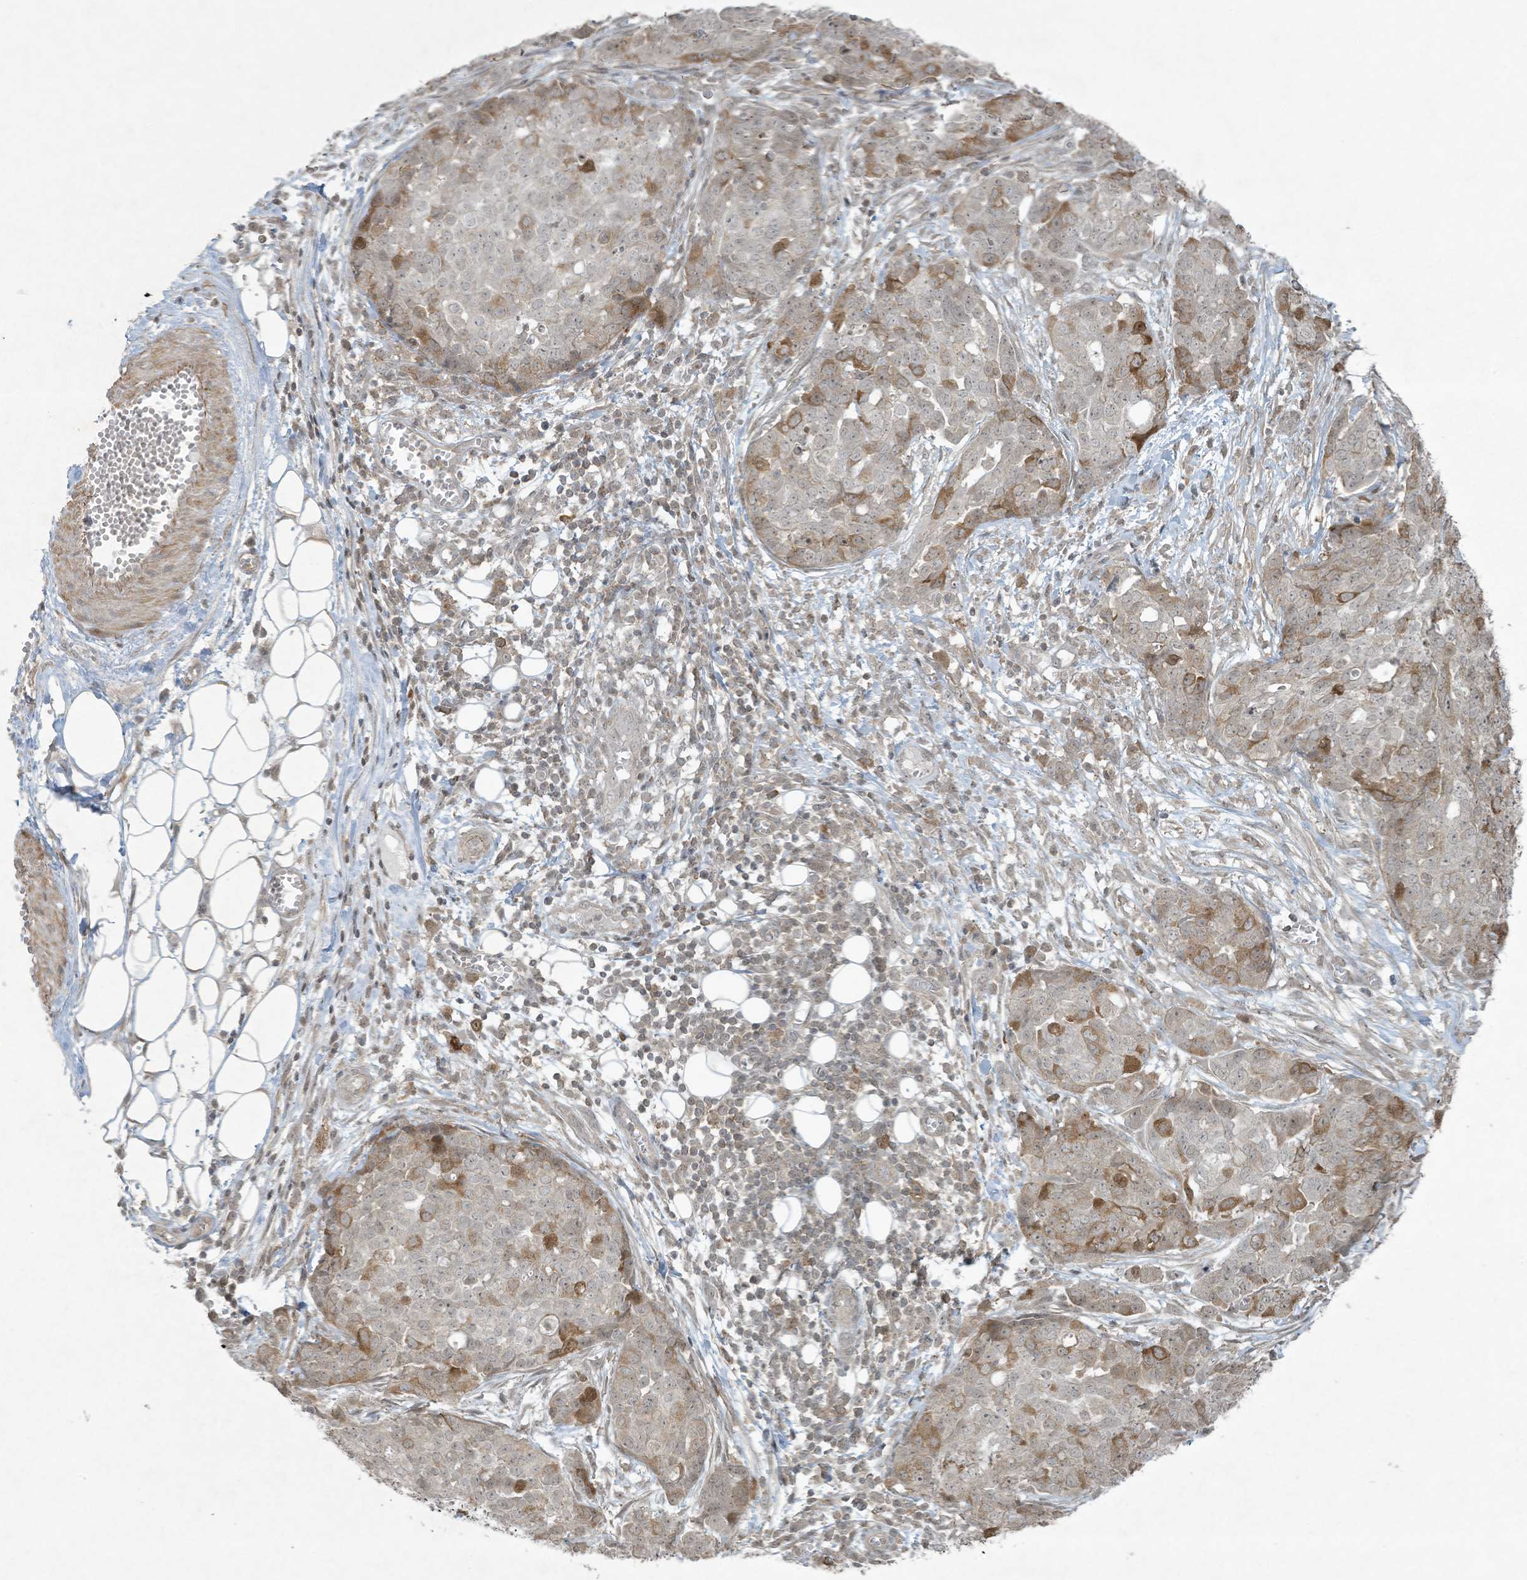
{"staining": {"intensity": "moderate", "quantity": "<25%", "location": "cytoplasmic/membranous"}, "tissue": "ovarian cancer", "cell_type": "Tumor cells", "image_type": "cancer", "snomed": [{"axis": "morphology", "description": "Cystadenocarcinoma, serous, NOS"}, {"axis": "topography", "description": "Soft tissue"}, {"axis": "topography", "description": "Ovary"}], "caption": "Immunohistochemistry (DAB) staining of human ovarian serous cystadenocarcinoma shows moderate cytoplasmic/membranous protein staining in about <25% of tumor cells.", "gene": "ZNF263", "patient": {"sex": "female", "age": 57}}